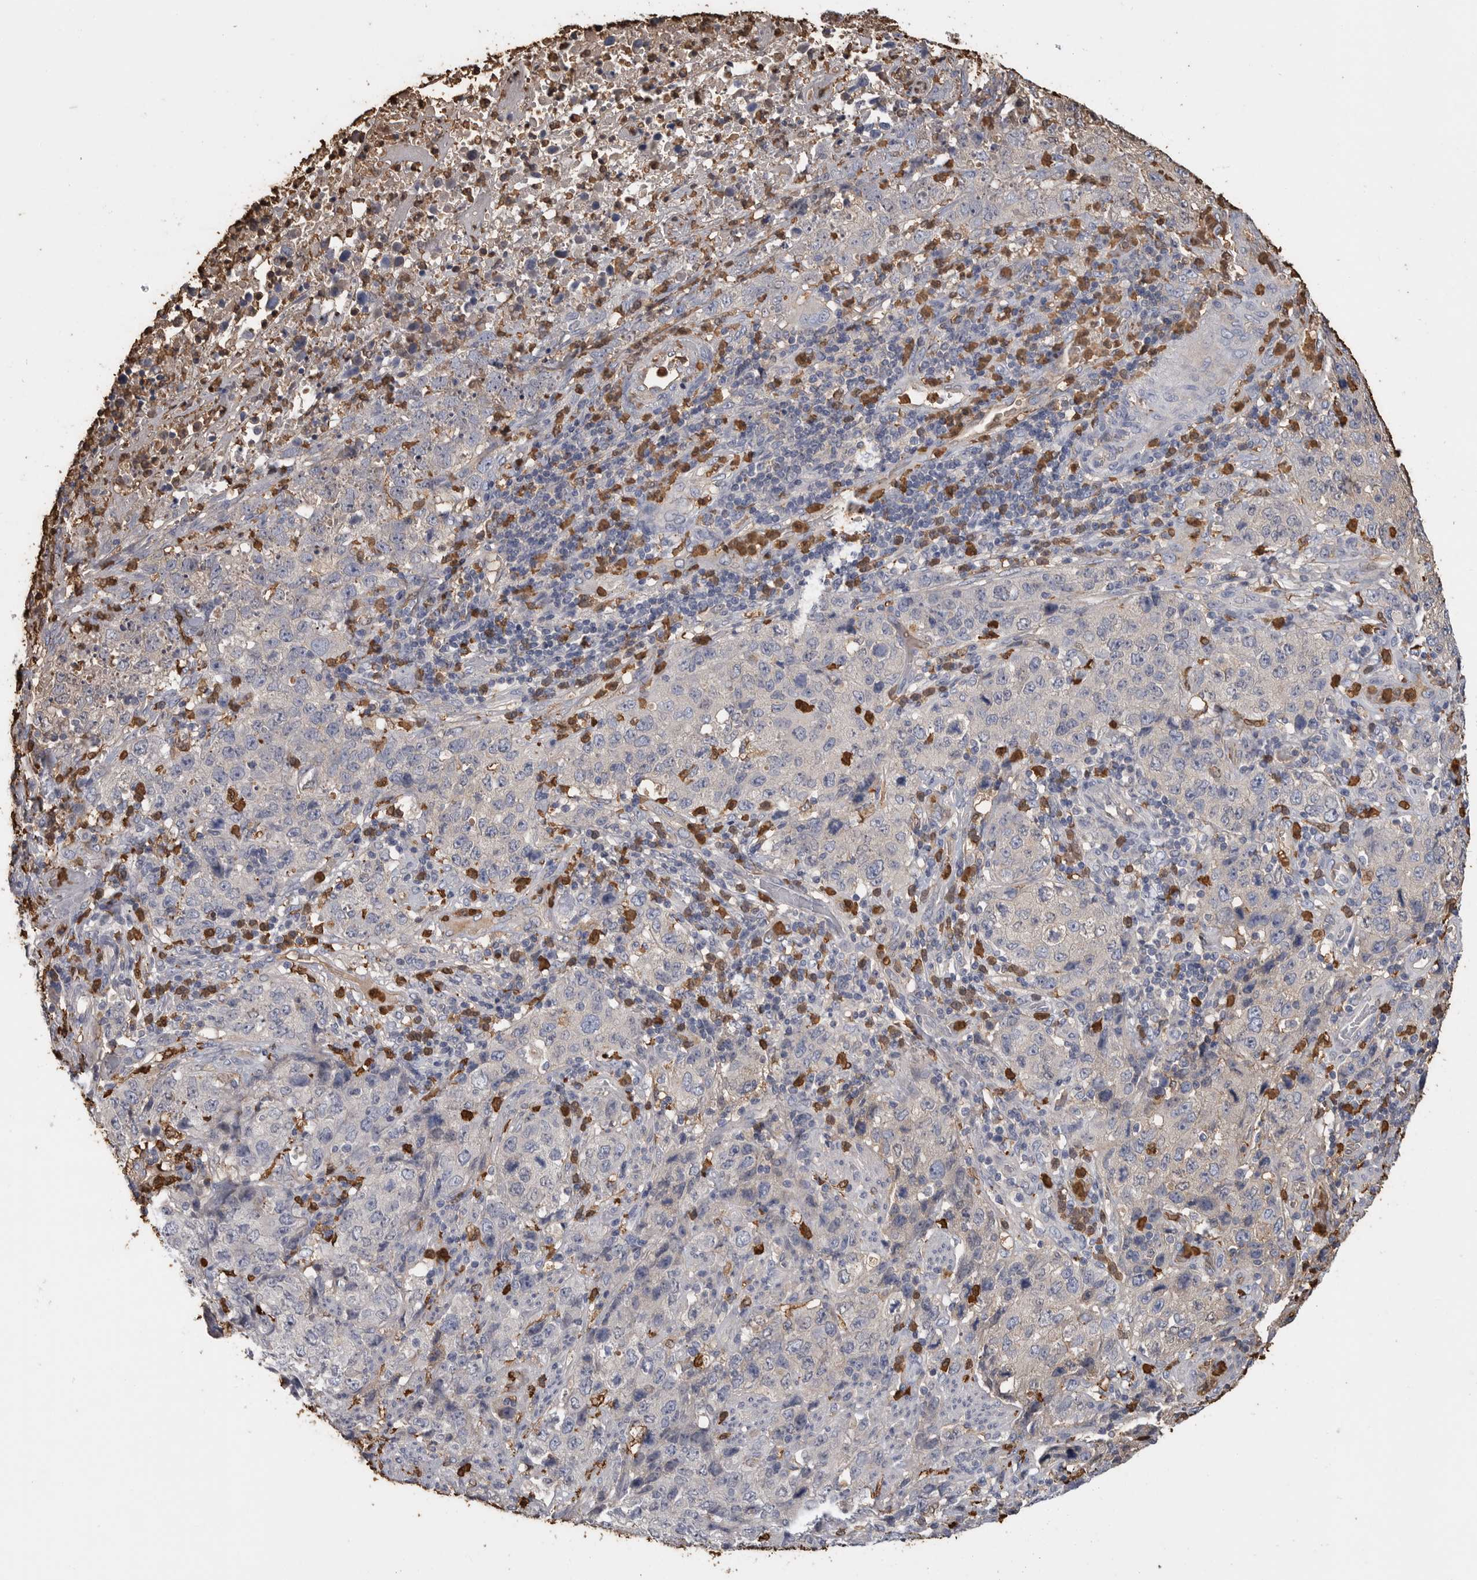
{"staining": {"intensity": "negative", "quantity": "none", "location": "none"}, "tissue": "stomach cancer", "cell_type": "Tumor cells", "image_type": "cancer", "snomed": [{"axis": "morphology", "description": "Adenocarcinoma, NOS"}, {"axis": "topography", "description": "Stomach"}], "caption": "A photomicrograph of stomach adenocarcinoma stained for a protein demonstrates no brown staining in tumor cells.", "gene": "CYB561D1", "patient": {"sex": "male", "age": 48}}